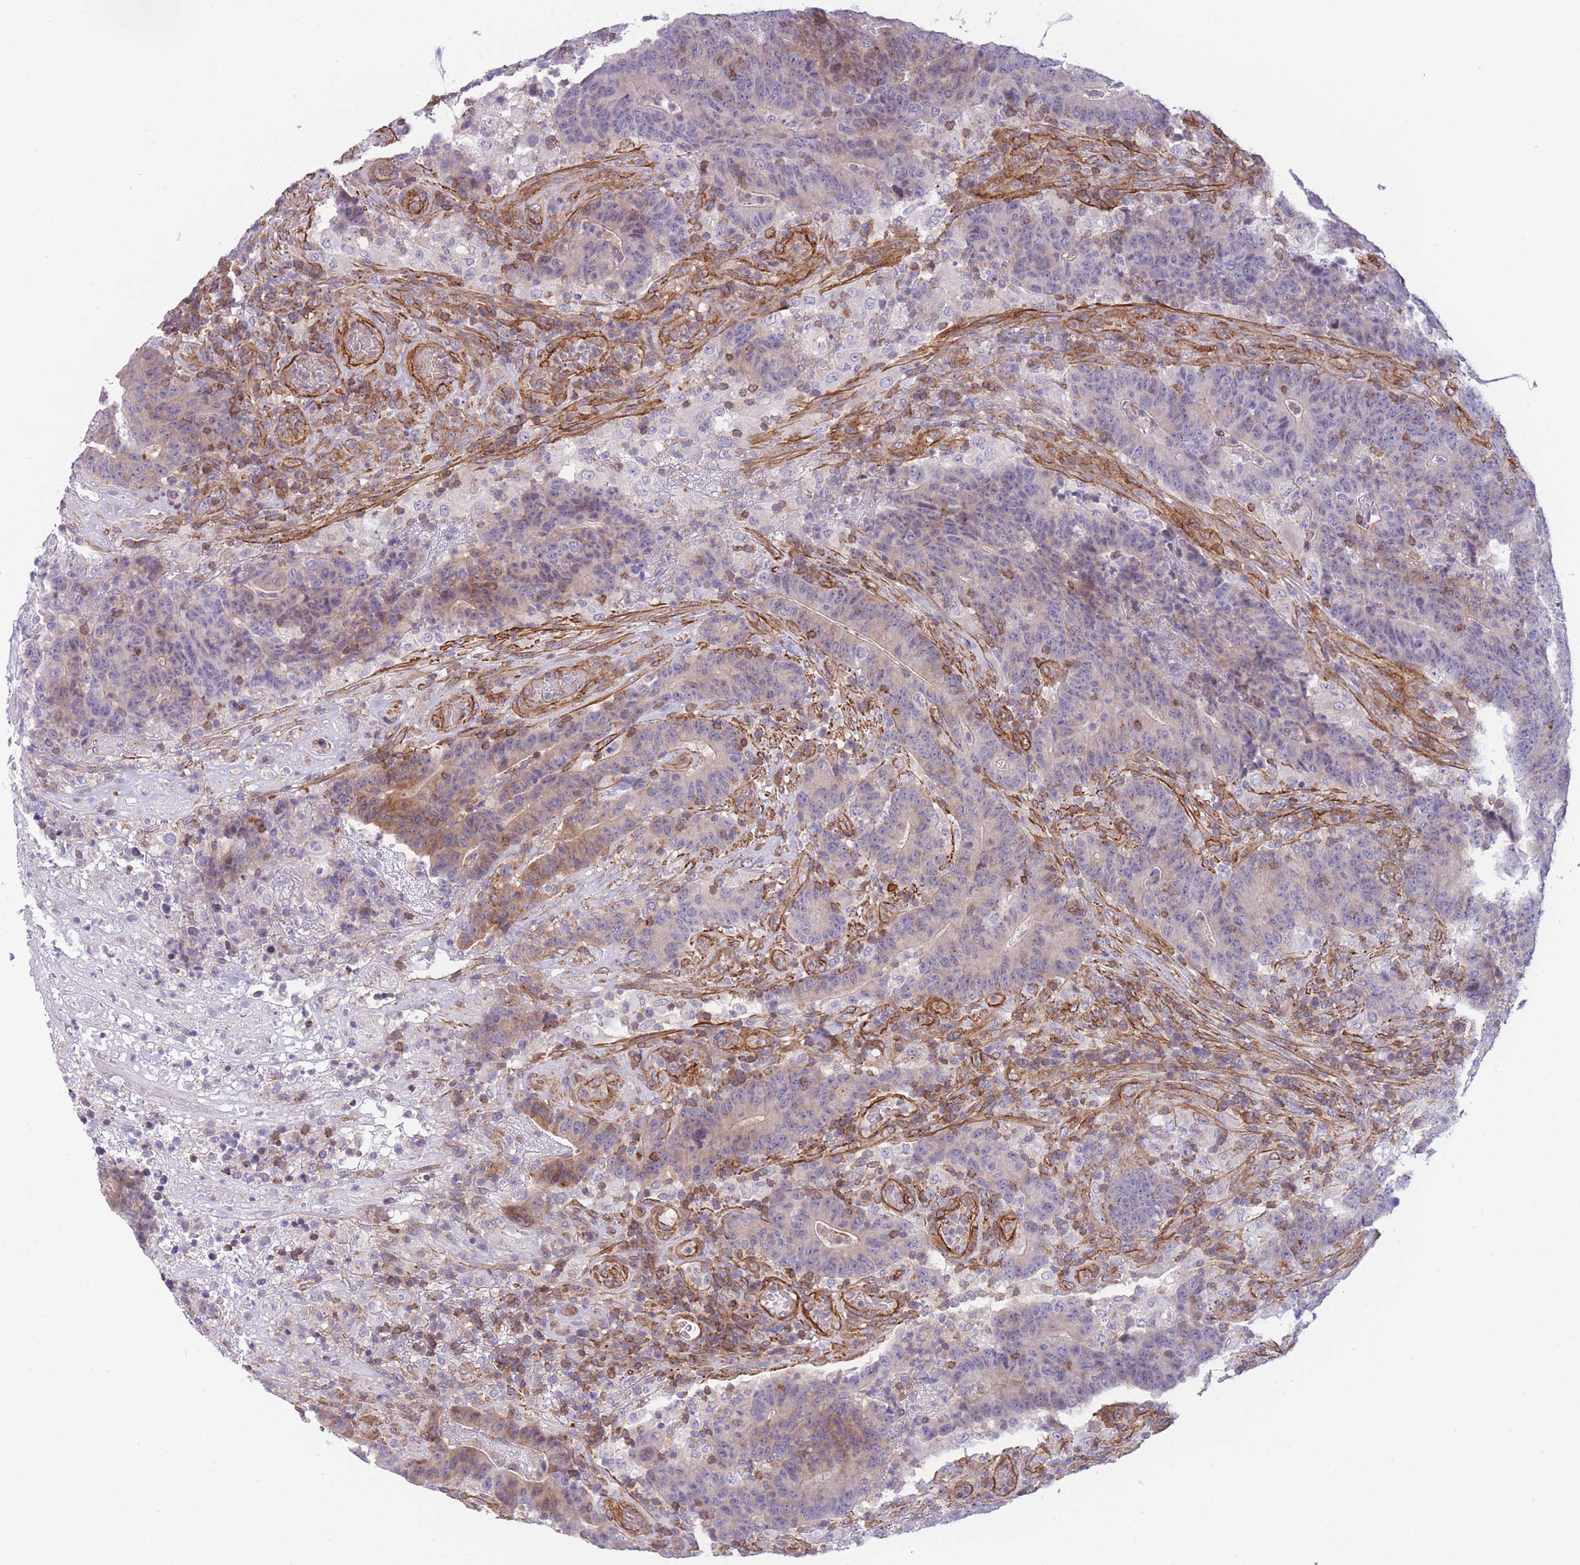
{"staining": {"intensity": "moderate", "quantity": "<25%", "location": "cytoplasmic/membranous"}, "tissue": "colorectal cancer", "cell_type": "Tumor cells", "image_type": "cancer", "snomed": [{"axis": "morphology", "description": "Normal tissue, NOS"}, {"axis": "morphology", "description": "Adenocarcinoma, NOS"}, {"axis": "topography", "description": "Colon"}], "caption": "Immunohistochemical staining of adenocarcinoma (colorectal) exhibits low levels of moderate cytoplasmic/membranous protein positivity in about <25% of tumor cells.", "gene": "CDC25B", "patient": {"sex": "female", "age": 75}}